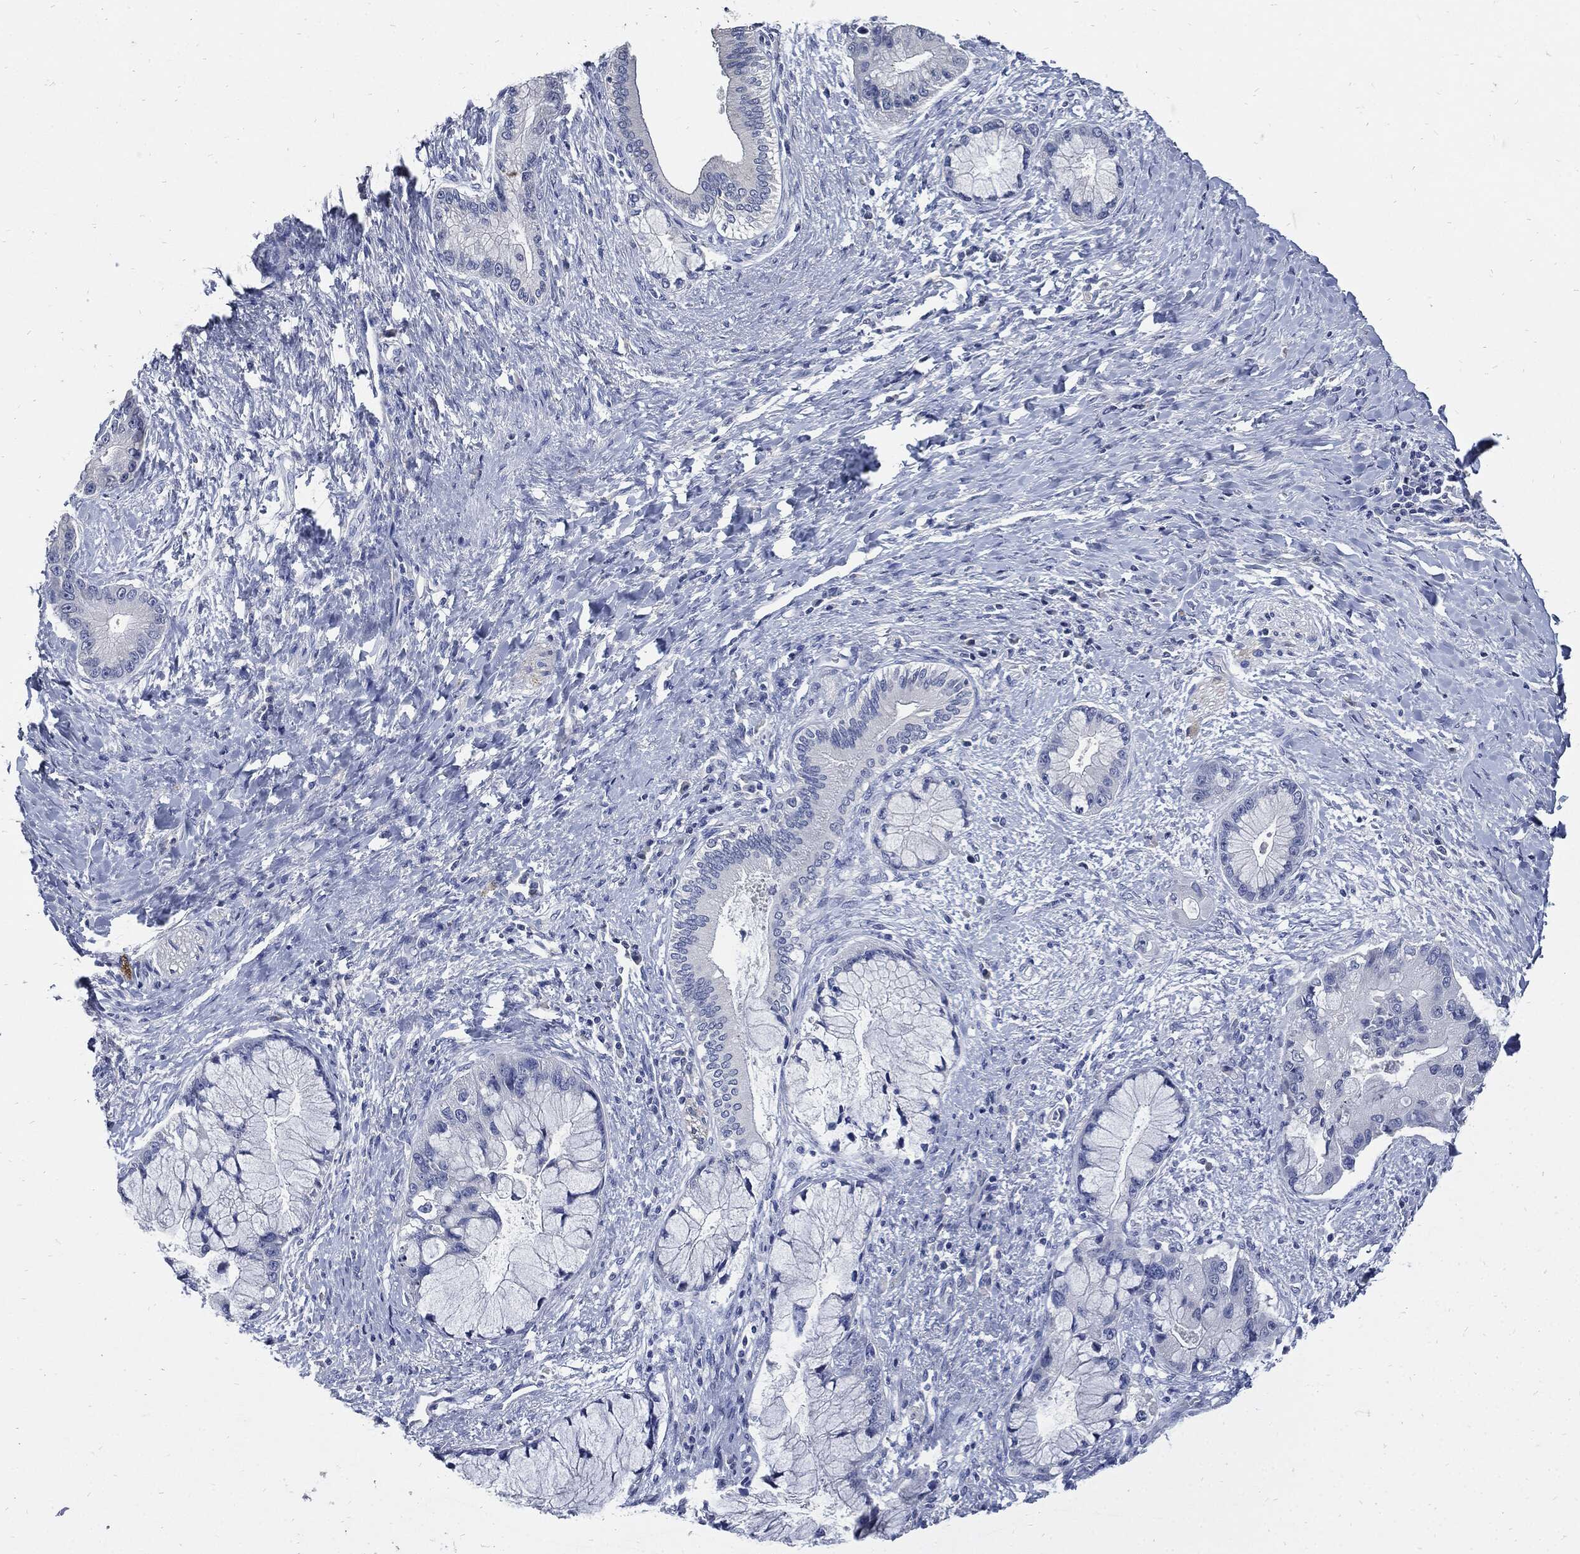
{"staining": {"intensity": "negative", "quantity": "none", "location": "none"}, "tissue": "liver cancer", "cell_type": "Tumor cells", "image_type": "cancer", "snomed": [{"axis": "morphology", "description": "Normal tissue, NOS"}, {"axis": "morphology", "description": "Cholangiocarcinoma"}, {"axis": "topography", "description": "Liver"}, {"axis": "topography", "description": "Peripheral nerve tissue"}], "caption": "Immunohistochemistry (IHC) image of neoplastic tissue: human liver cancer (cholangiocarcinoma) stained with DAB (3,3'-diaminobenzidine) exhibits no significant protein positivity in tumor cells. (Immunohistochemistry, brightfield microscopy, high magnification).", "gene": "CPE", "patient": {"sex": "male", "age": 50}}